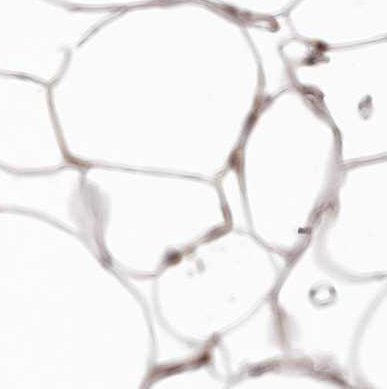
{"staining": {"intensity": "moderate", "quantity": ">75%", "location": "cytoplasmic/membranous,nuclear"}, "tissue": "adipose tissue", "cell_type": "Adipocytes", "image_type": "normal", "snomed": [{"axis": "morphology", "description": "Normal tissue, NOS"}, {"axis": "topography", "description": "Breast"}], "caption": "The histopathology image exhibits immunohistochemical staining of benign adipose tissue. There is moderate cytoplasmic/membranous,nuclear staining is present in about >75% of adipocytes.", "gene": "NFKBIA", "patient": {"sex": "female", "age": 23}}